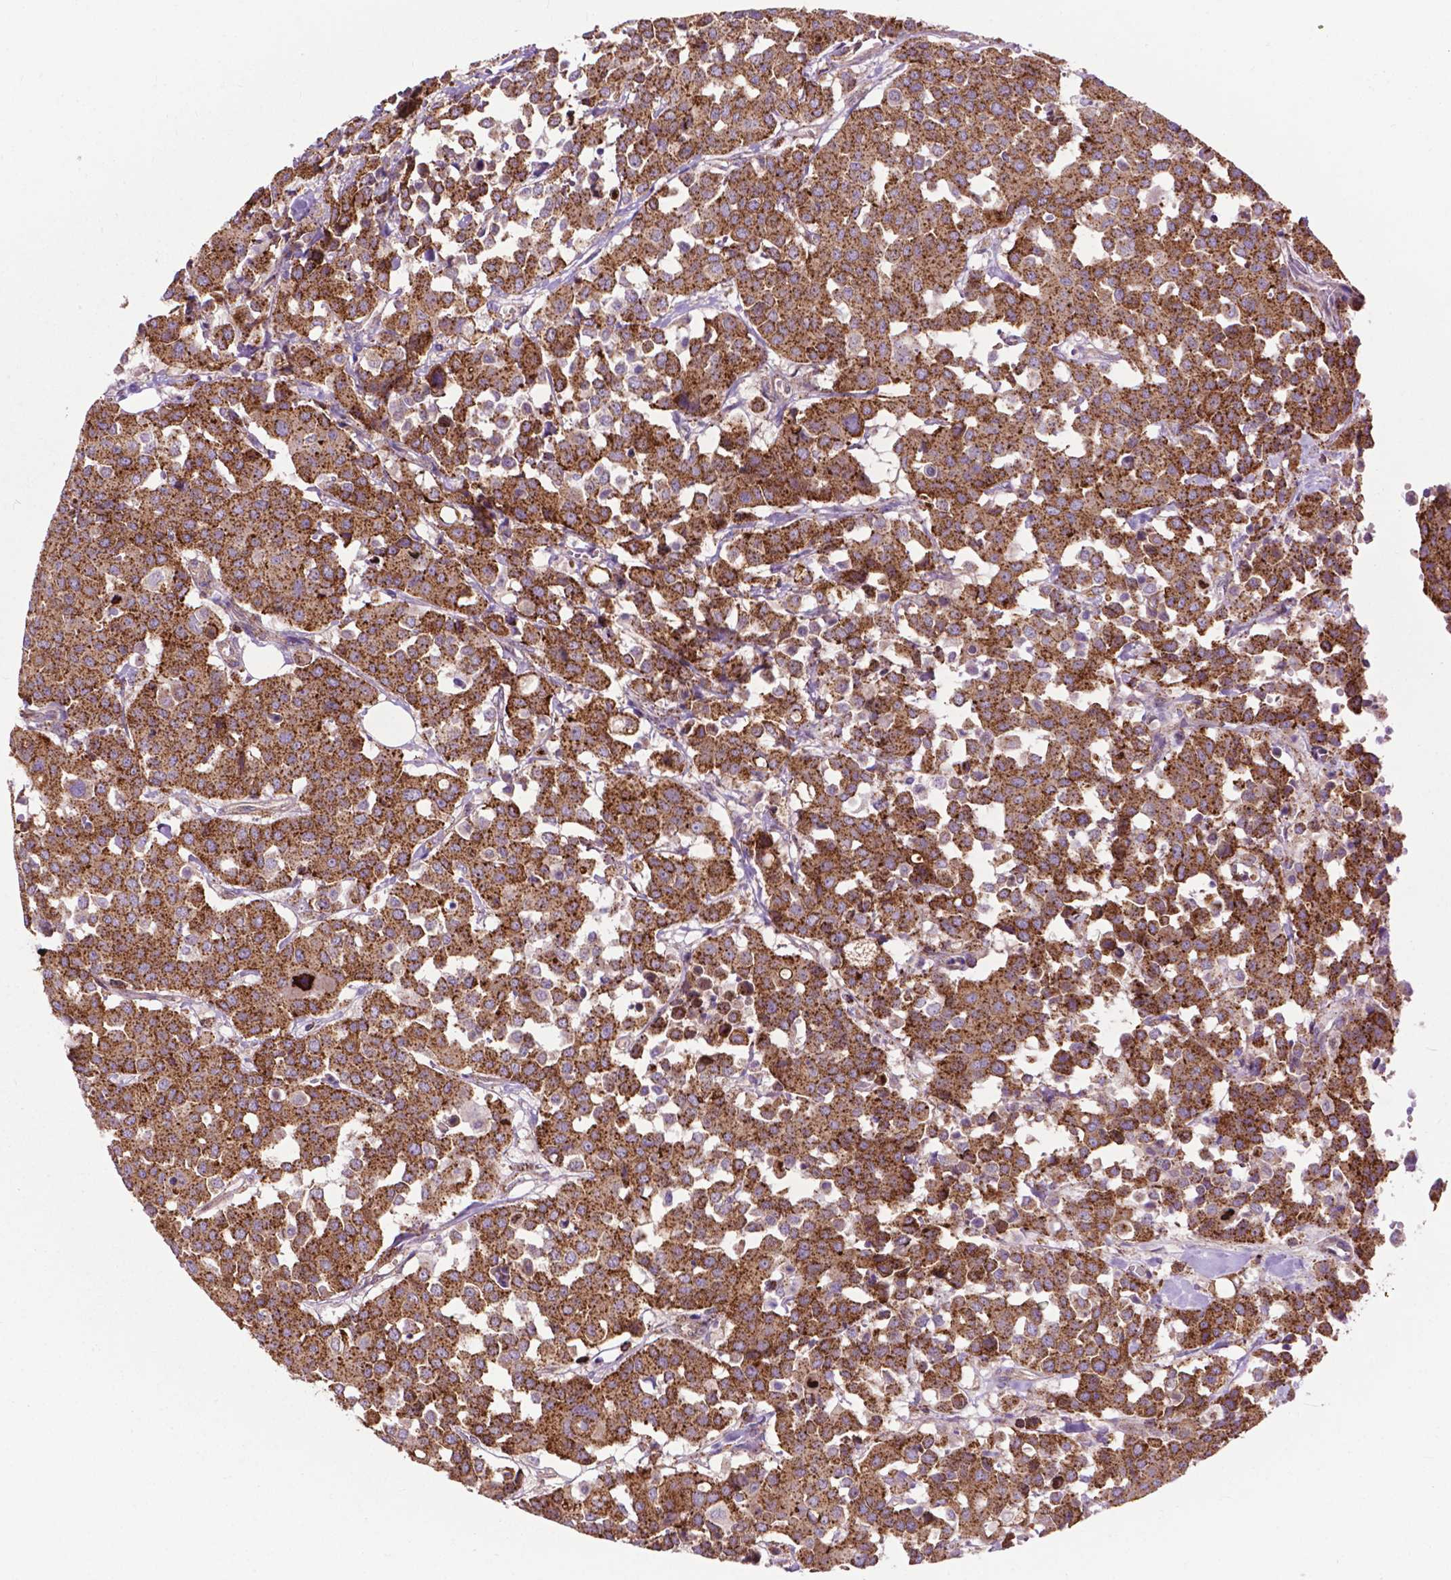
{"staining": {"intensity": "strong", "quantity": ">75%", "location": "cytoplasmic/membranous"}, "tissue": "carcinoid", "cell_type": "Tumor cells", "image_type": "cancer", "snomed": [{"axis": "morphology", "description": "Carcinoid, malignant, NOS"}, {"axis": "topography", "description": "Colon"}], "caption": "Brown immunohistochemical staining in carcinoid reveals strong cytoplasmic/membranous positivity in about >75% of tumor cells.", "gene": "CHMP4A", "patient": {"sex": "male", "age": 81}}